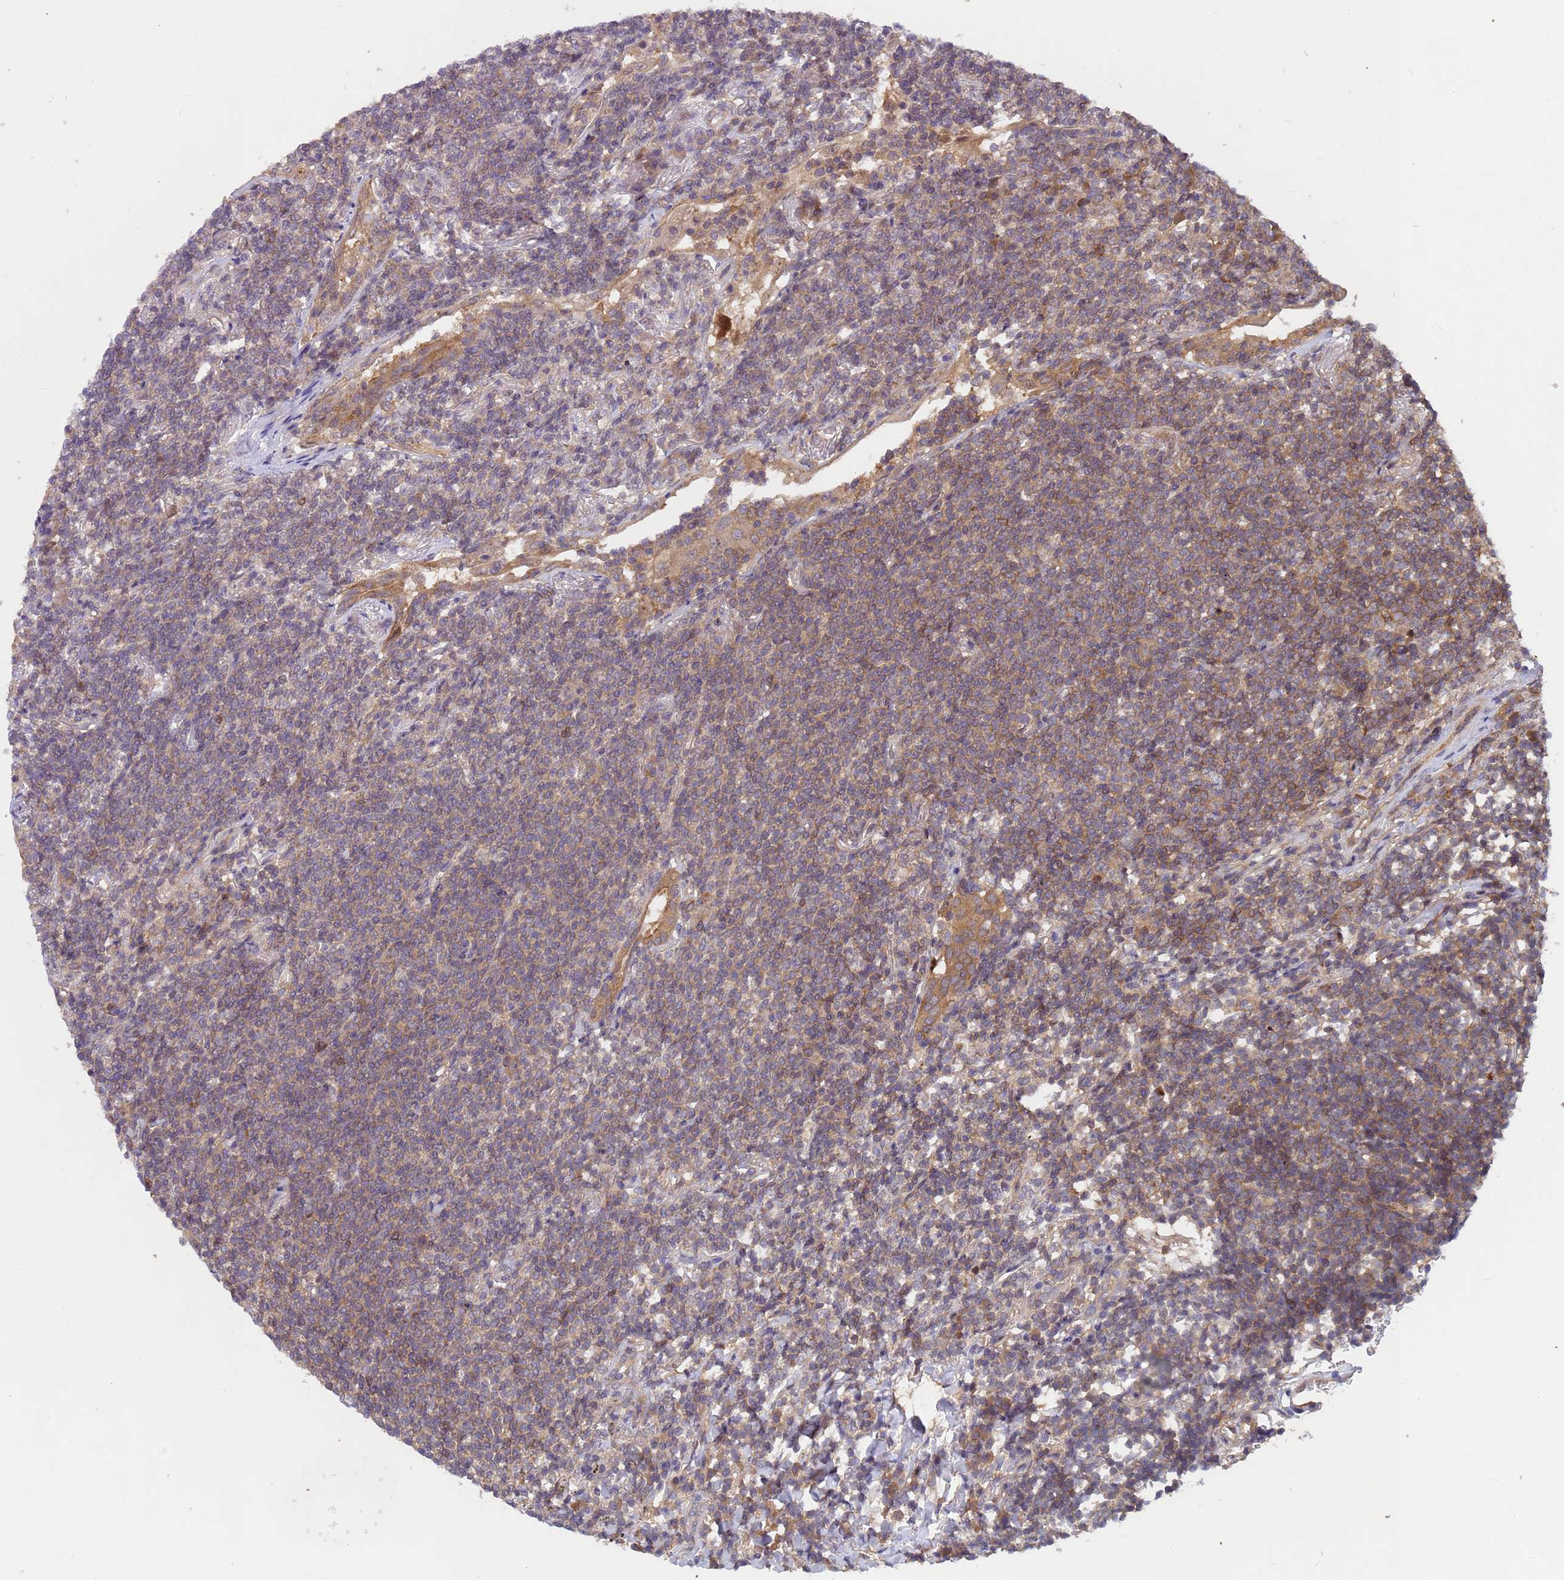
{"staining": {"intensity": "weak", "quantity": ">75%", "location": "cytoplasmic/membranous"}, "tissue": "lymphoma", "cell_type": "Tumor cells", "image_type": "cancer", "snomed": [{"axis": "morphology", "description": "Malignant lymphoma, non-Hodgkin's type, Low grade"}, {"axis": "topography", "description": "Lung"}], "caption": "Lymphoma stained for a protein (brown) displays weak cytoplasmic/membranous positive positivity in approximately >75% of tumor cells.", "gene": "PPP2CB", "patient": {"sex": "female", "age": 71}}